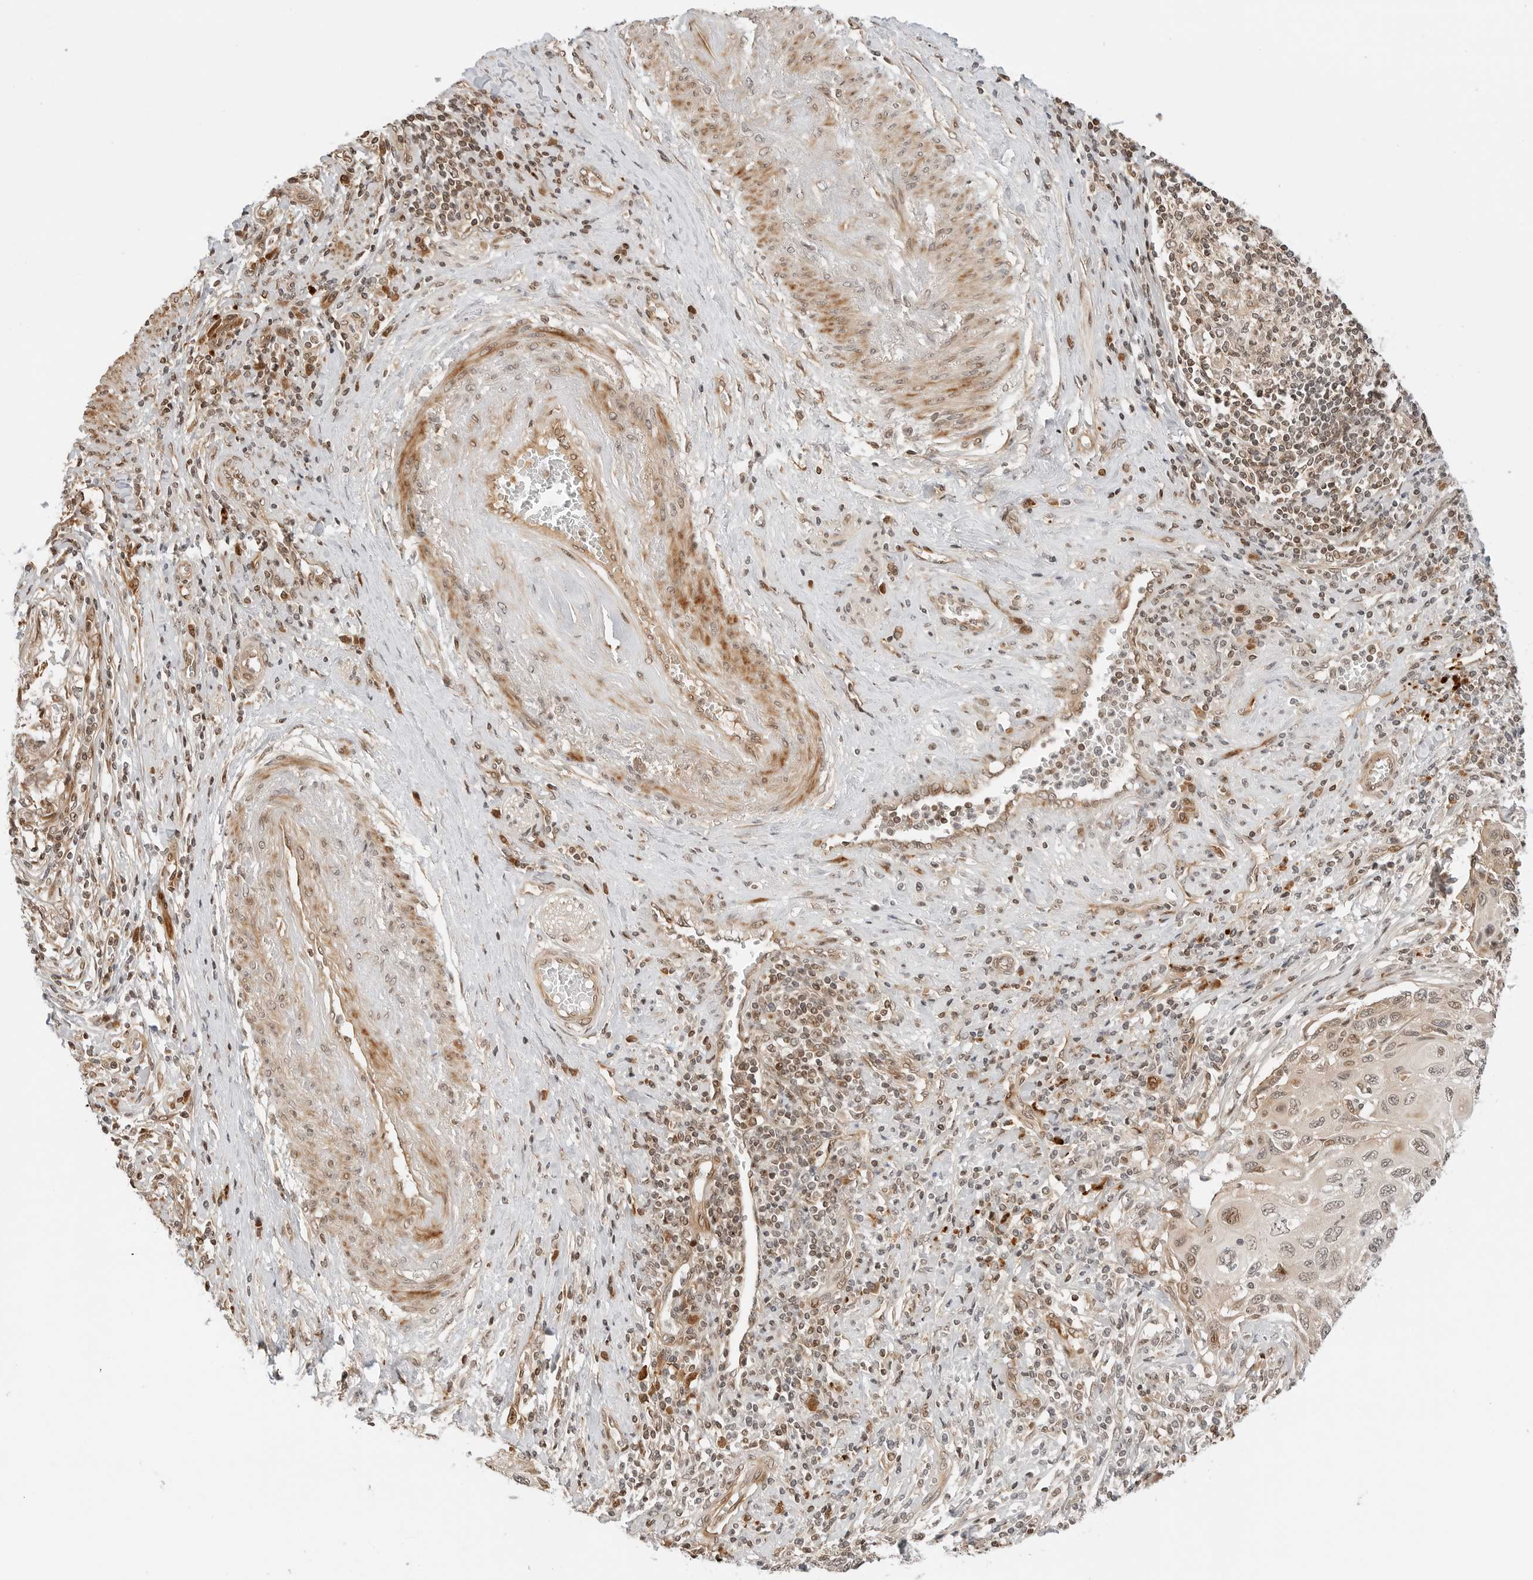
{"staining": {"intensity": "weak", "quantity": "25%-75%", "location": "nuclear"}, "tissue": "cervical cancer", "cell_type": "Tumor cells", "image_type": "cancer", "snomed": [{"axis": "morphology", "description": "Squamous cell carcinoma, NOS"}, {"axis": "topography", "description": "Cervix"}], "caption": "Squamous cell carcinoma (cervical) stained with immunohistochemistry shows weak nuclear expression in about 25%-75% of tumor cells.", "gene": "GEM", "patient": {"sex": "female", "age": 70}}